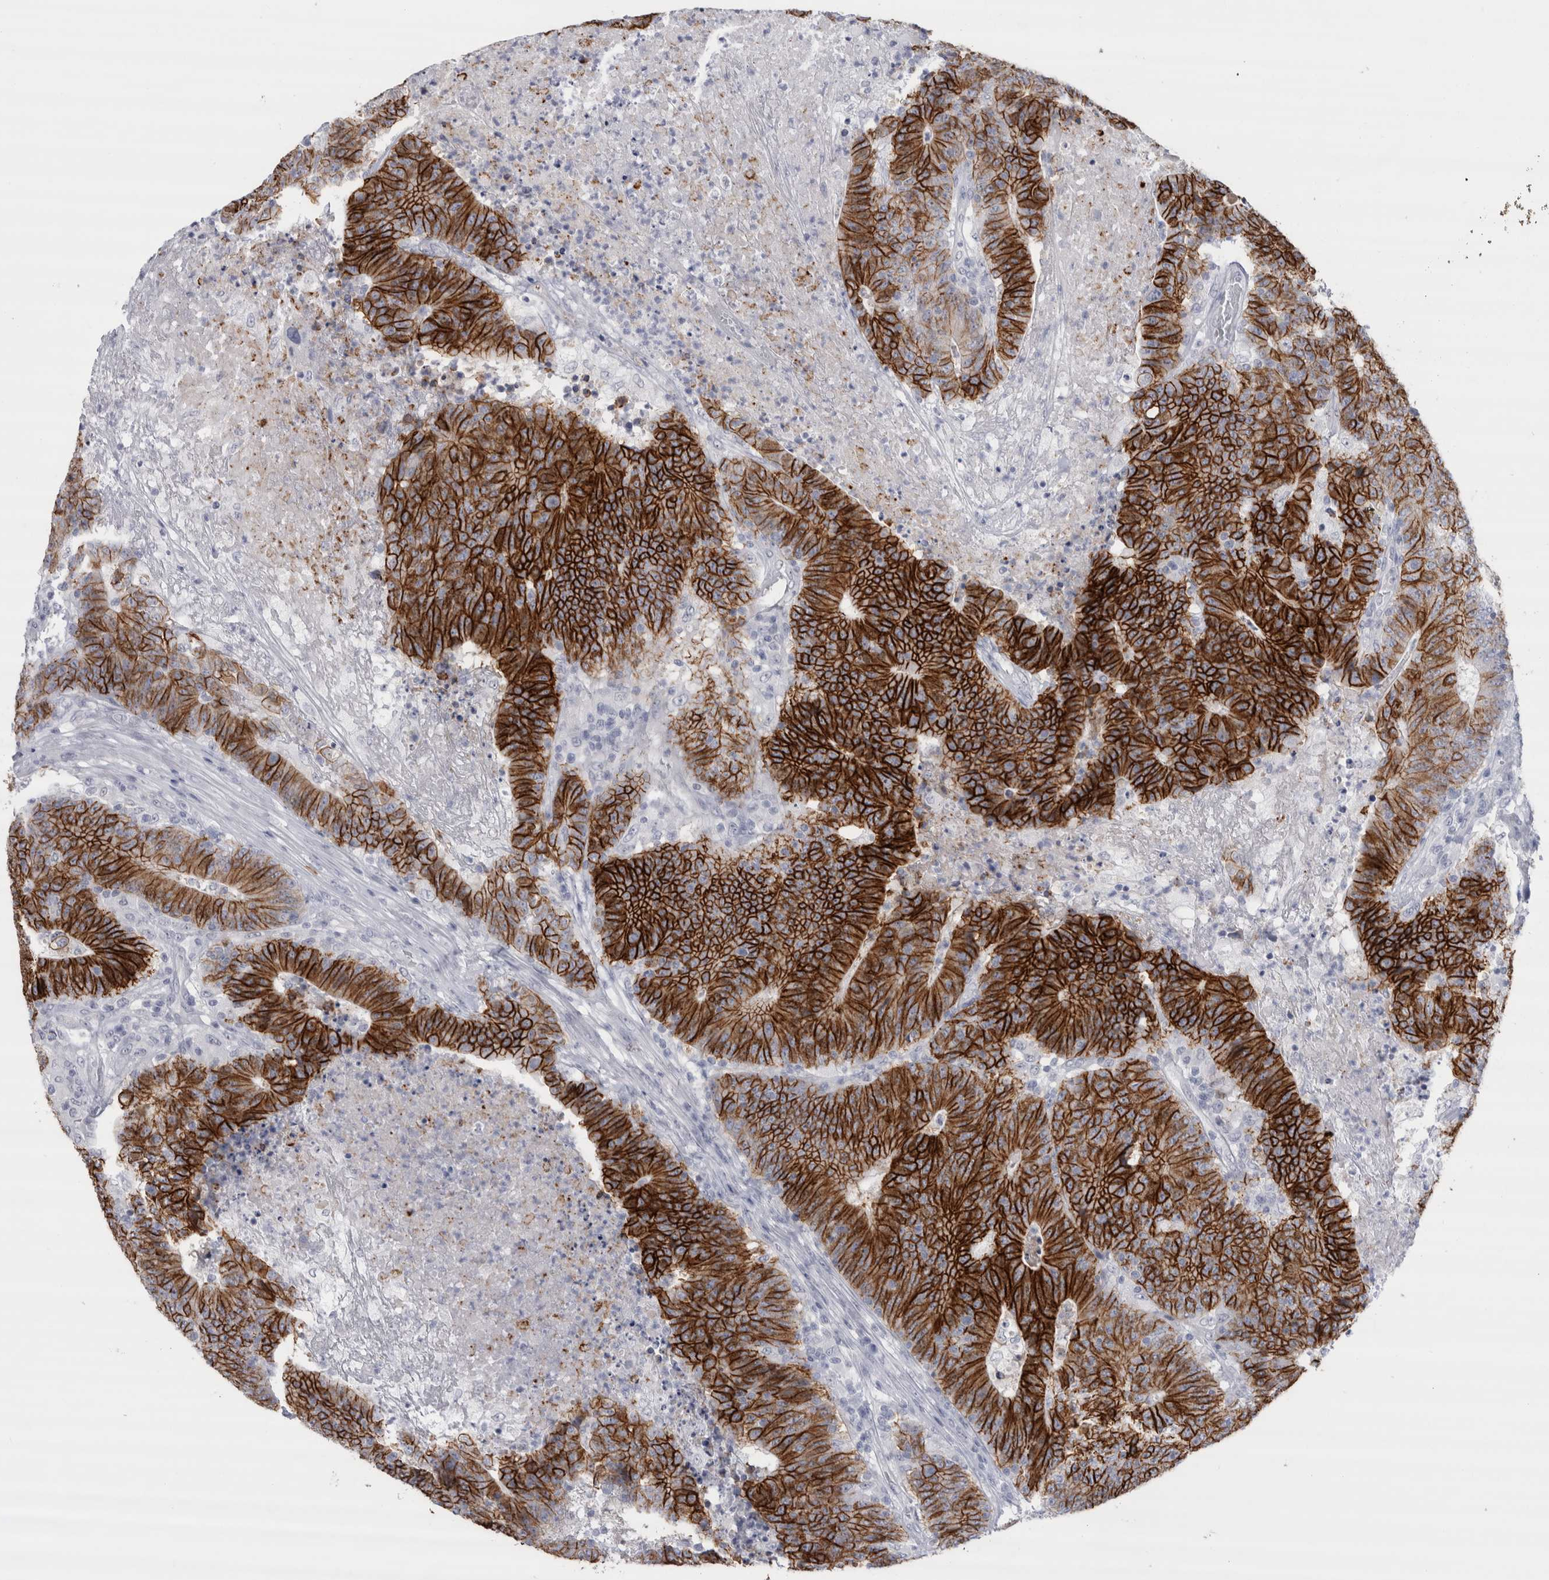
{"staining": {"intensity": "strong", "quantity": ">75%", "location": "cytoplasmic/membranous"}, "tissue": "colorectal cancer", "cell_type": "Tumor cells", "image_type": "cancer", "snomed": [{"axis": "morphology", "description": "Normal tissue, NOS"}, {"axis": "morphology", "description": "Adenocarcinoma, NOS"}, {"axis": "topography", "description": "Colon"}], "caption": "Human colorectal cancer (adenocarcinoma) stained with a brown dye shows strong cytoplasmic/membranous positive positivity in approximately >75% of tumor cells.", "gene": "CDH17", "patient": {"sex": "female", "age": 75}}